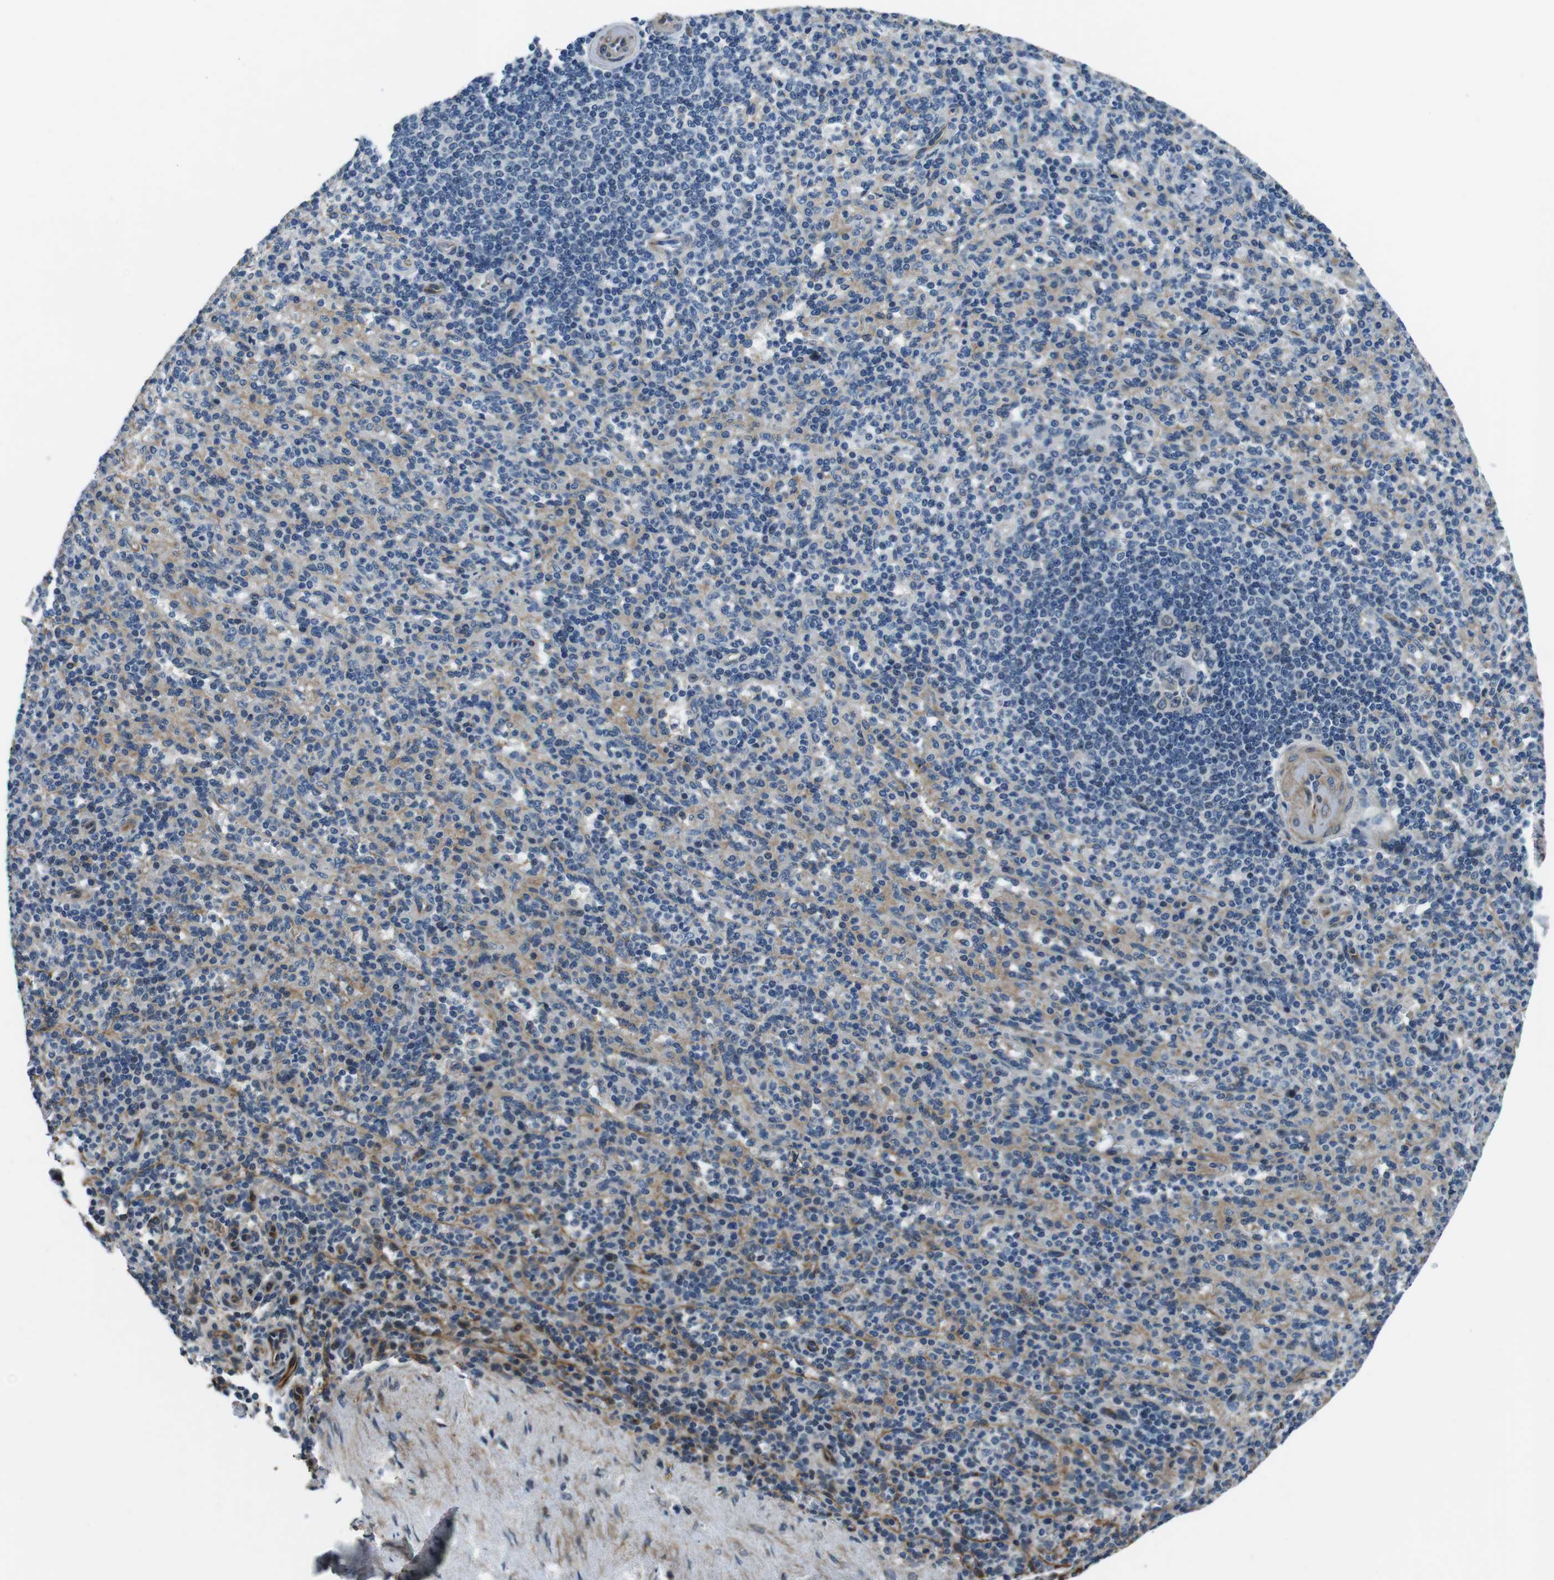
{"staining": {"intensity": "negative", "quantity": "none", "location": "none"}, "tissue": "spleen", "cell_type": "Cells in red pulp", "image_type": "normal", "snomed": [{"axis": "morphology", "description": "Normal tissue, NOS"}, {"axis": "topography", "description": "Spleen"}], "caption": "A histopathology image of spleen stained for a protein exhibits no brown staining in cells in red pulp. Brightfield microscopy of immunohistochemistry (IHC) stained with DAB (3,3'-diaminobenzidine) (brown) and hematoxylin (blue), captured at high magnification.", "gene": "LRRC49", "patient": {"sex": "female", "age": 74}}